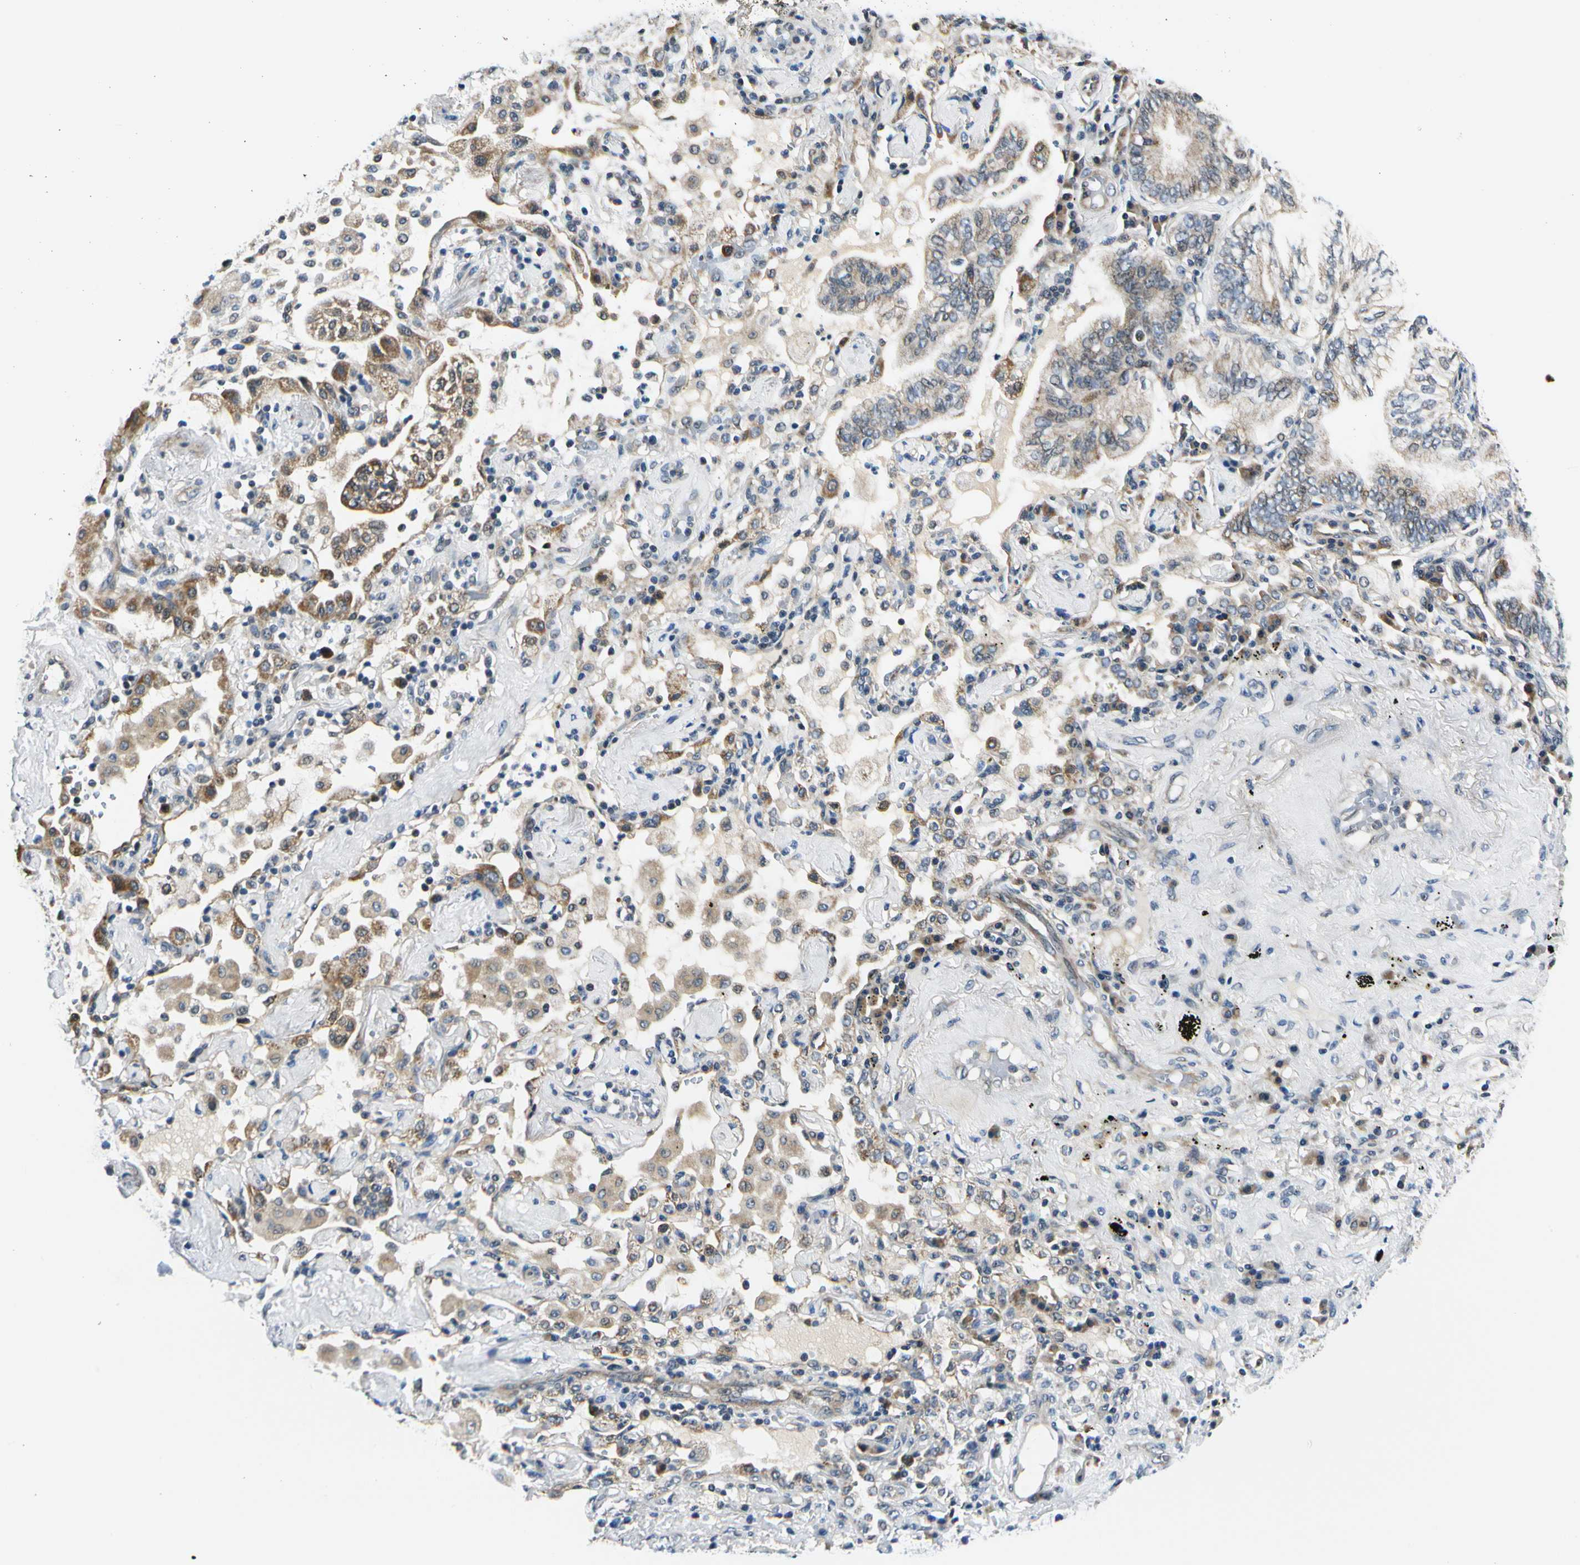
{"staining": {"intensity": "weak", "quantity": "25%-75%", "location": "cytoplasmic/membranous"}, "tissue": "lung cancer", "cell_type": "Tumor cells", "image_type": "cancer", "snomed": [{"axis": "morphology", "description": "Normal tissue, NOS"}, {"axis": "morphology", "description": "Adenocarcinoma, NOS"}, {"axis": "topography", "description": "Bronchus"}, {"axis": "topography", "description": "Lung"}], "caption": "The photomicrograph demonstrates staining of adenocarcinoma (lung), revealing weak cytoplasmic/membranous protein staining (brown color) within tumor cells. The staining was performed using DAB to visualize the protein expression in brown, while the nuclei were stained in blue with hematoxylin (Magnification: 20x).", "gene": "PDK2", "patient": {"sex": "female", "age": 70}}